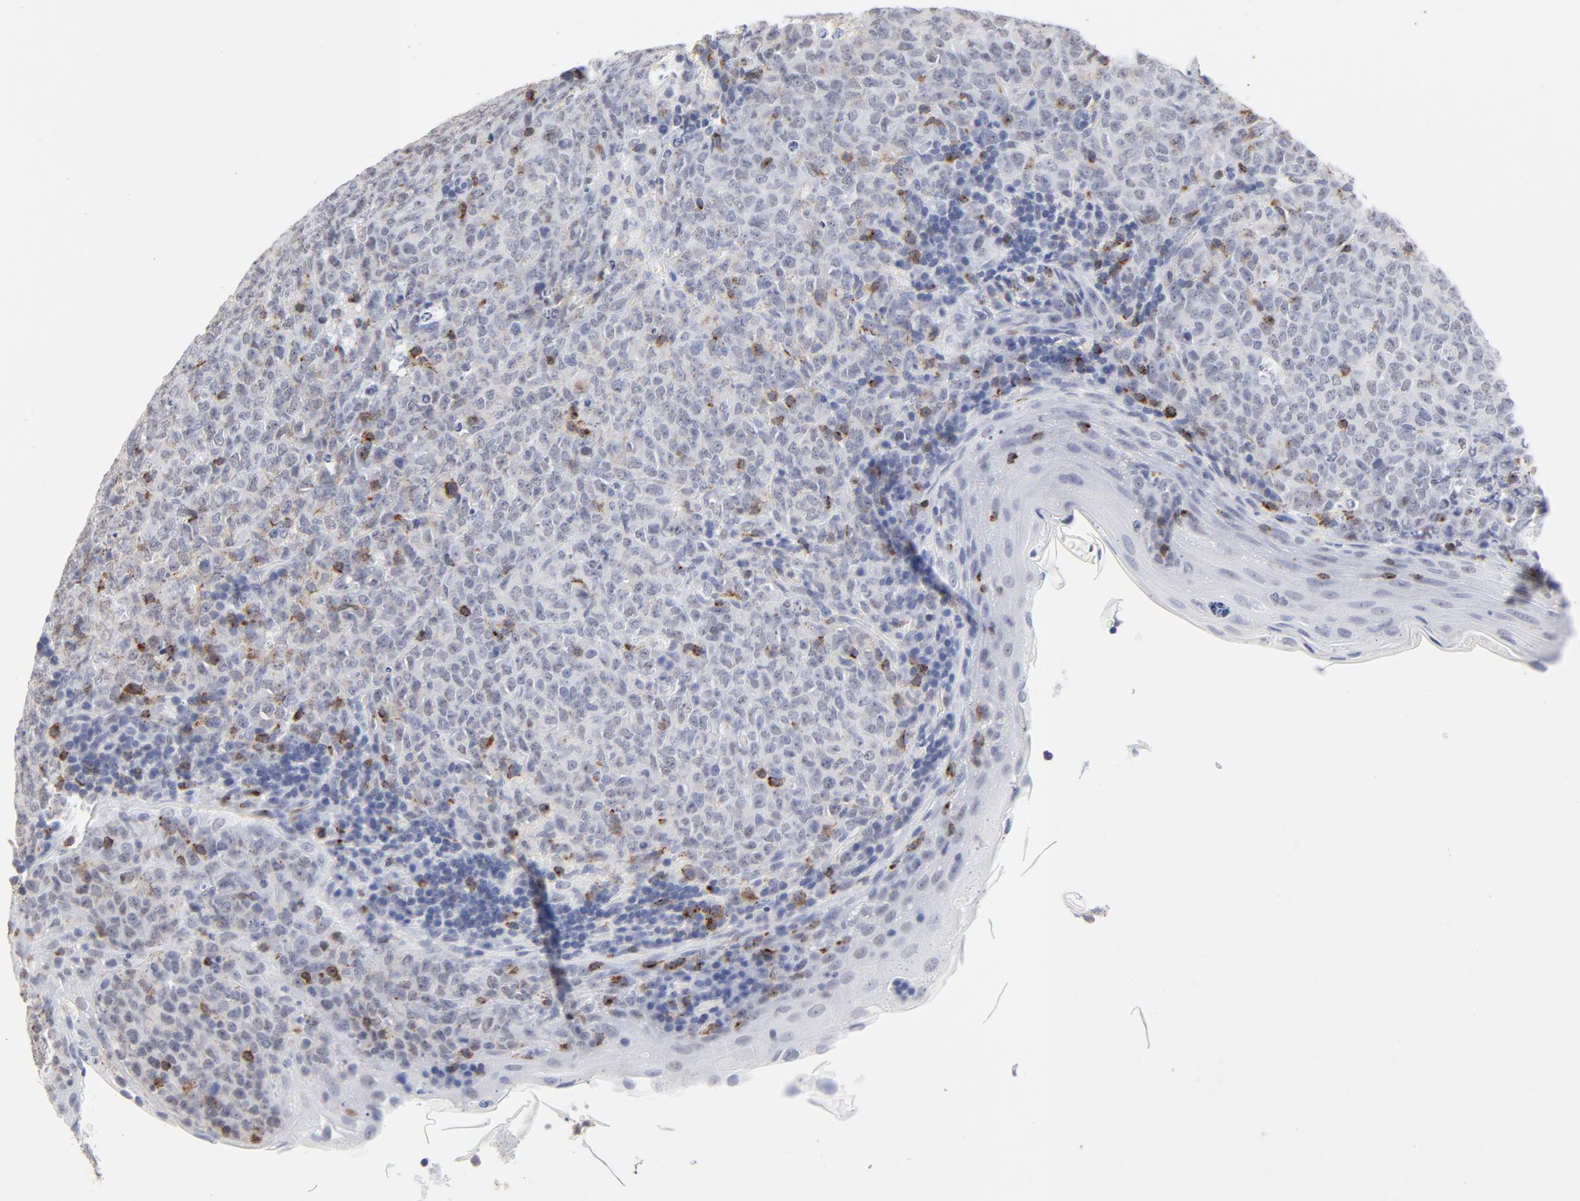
{"staining": {"intensity": "negative", "quantity": "none", "location": "none"}, "tissue": "lymphoma", "cell_type": "Tumor cells", "image_type": "cancer", "snomed": [{"axis": "morphology", "description": "Malignant lymphoma, non-Hodgkin's type, High grade"}, {"axis": "topography", "description": "Tonsil"}], "caption": "A histopathology image of human lymphoma is negative for staining in tumor cells. The staining is performed using DAB brown chromogen with nuclei counter-stained in using hematoxylin.", "gene": "CD2", "patient": {"sex": "female", "age": 36}}